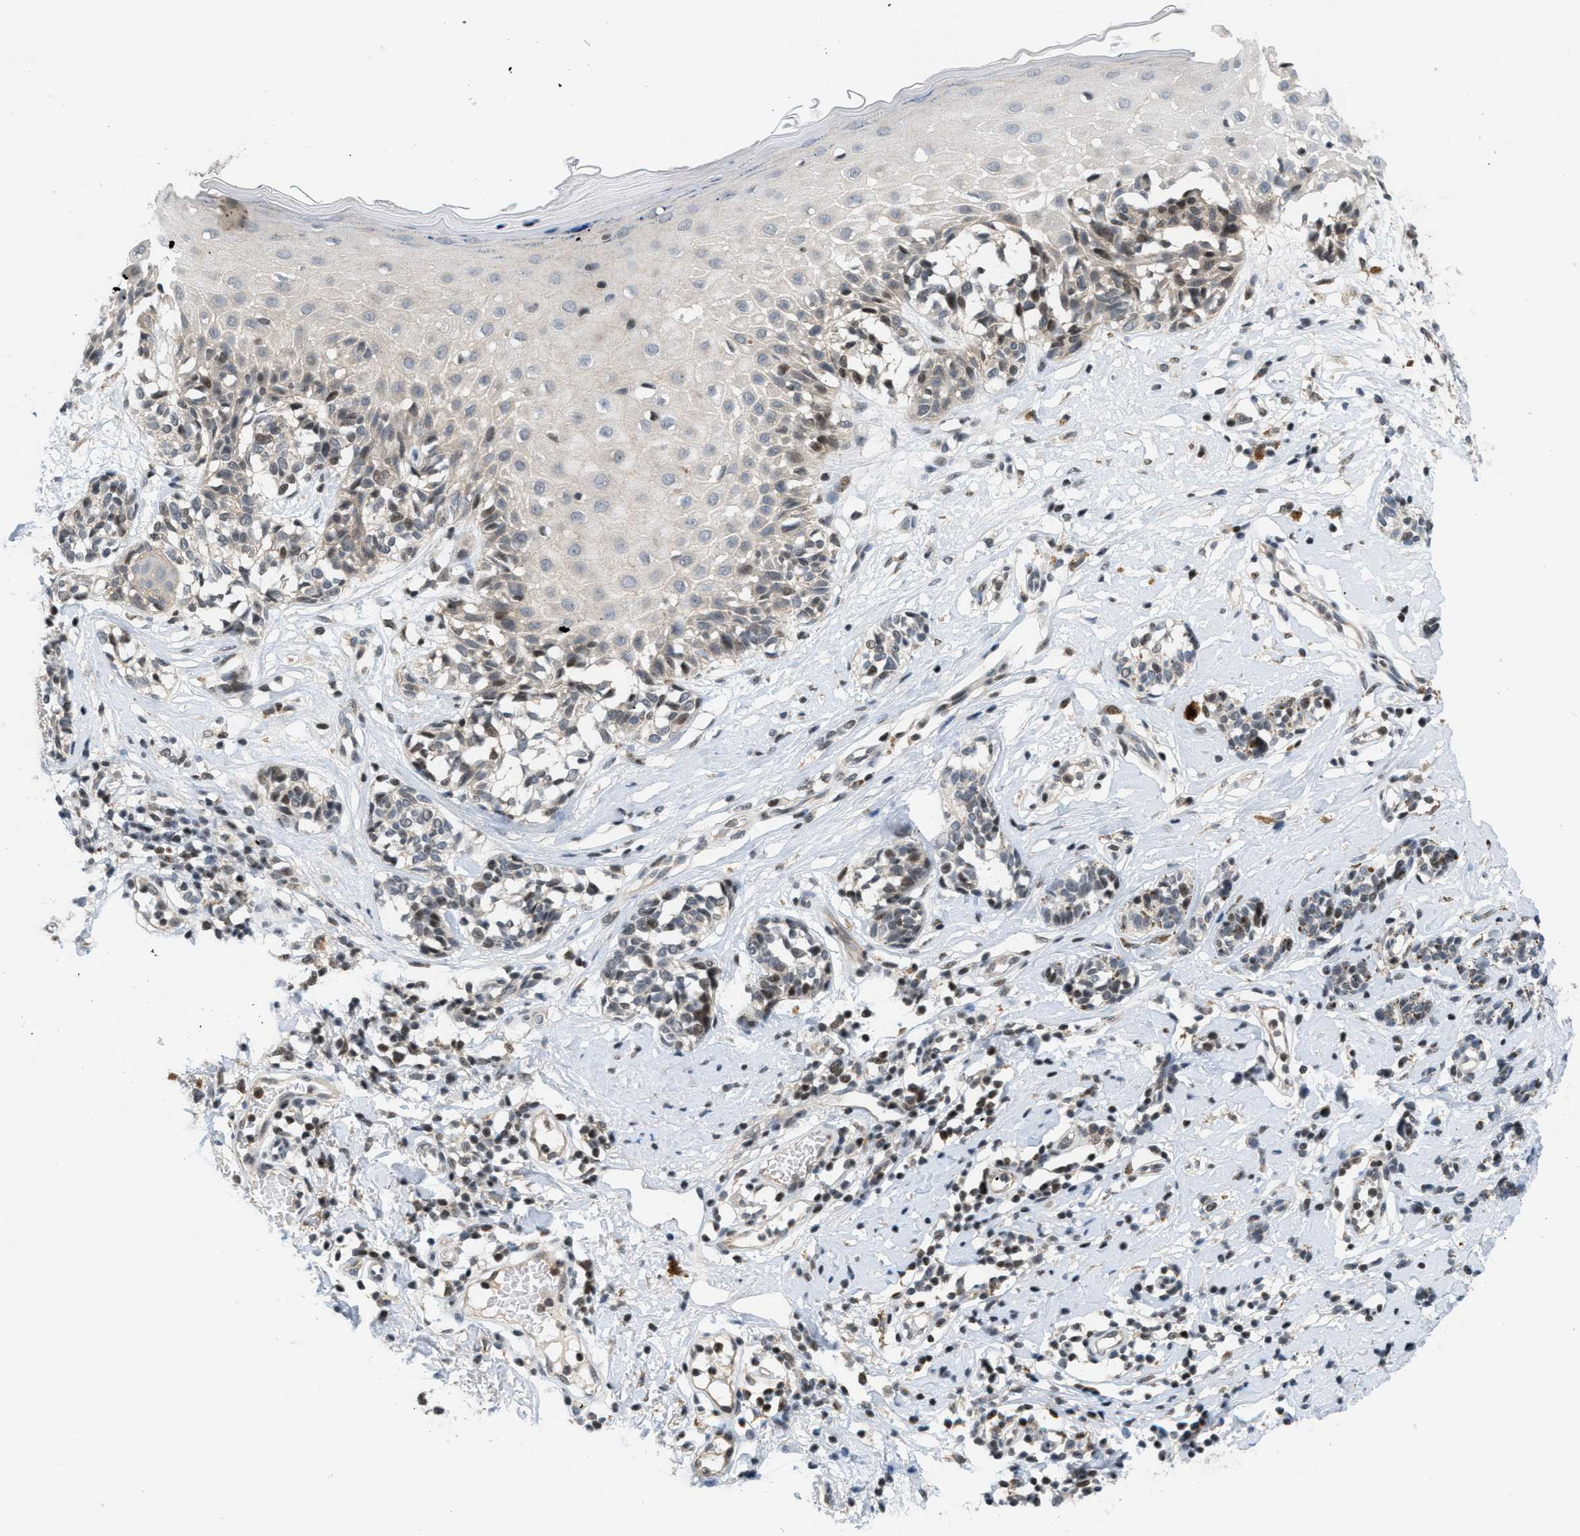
{"staining": {"intensity": "moderate", "quantity": "25%-75%", "location": "nuclear"}, "tissue": "melanoma", "cell_type": "Tumor cells", "image_type": "cancer", "snomed": [{"axis": "morphology", "description": "Malignant melanoma, NOS"}, {"axis": "topography", "description": "Skin"}], "caption": "Immunohistochemistry (IHC) of melanoma reveals medium levels of moderate nuclear expression in about 25%-75% of tumor cells.", "gene": "ING1", "patient": {"sex": "male", "age": 64}}